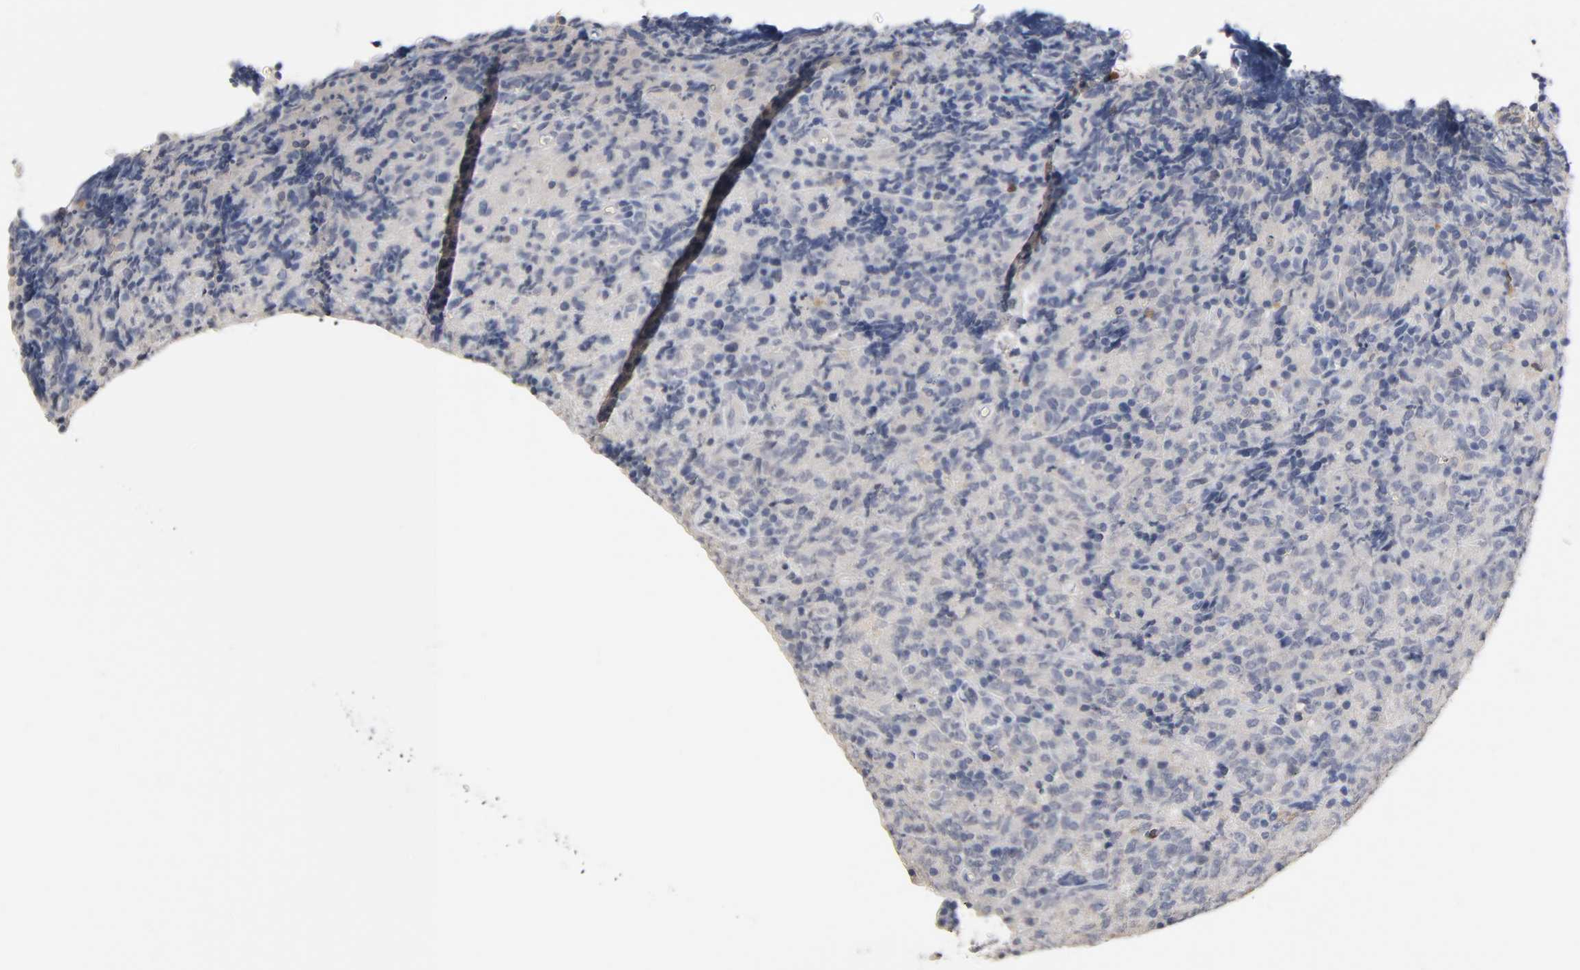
{"staining": {"intensity": "negative", "quantity": "none", "location": "none"}, "tissue": "lymphoma", "cell_type": "Tumor cells", "image_type": "cancer", "snomed": [{"axis": "morphology", "description": "Malignant lymphoma, non-Hodgkin's type, High grade"}, {"axis": "topography", "description": "Tonsil"}], "caption": "Image shows no protein staining in tumor cells of malignant lymphoma, non-Hodgkin's type (high-grade) tissue.", "gene": "OVOL1", "patient": {"sex": "female", "age": 36}}